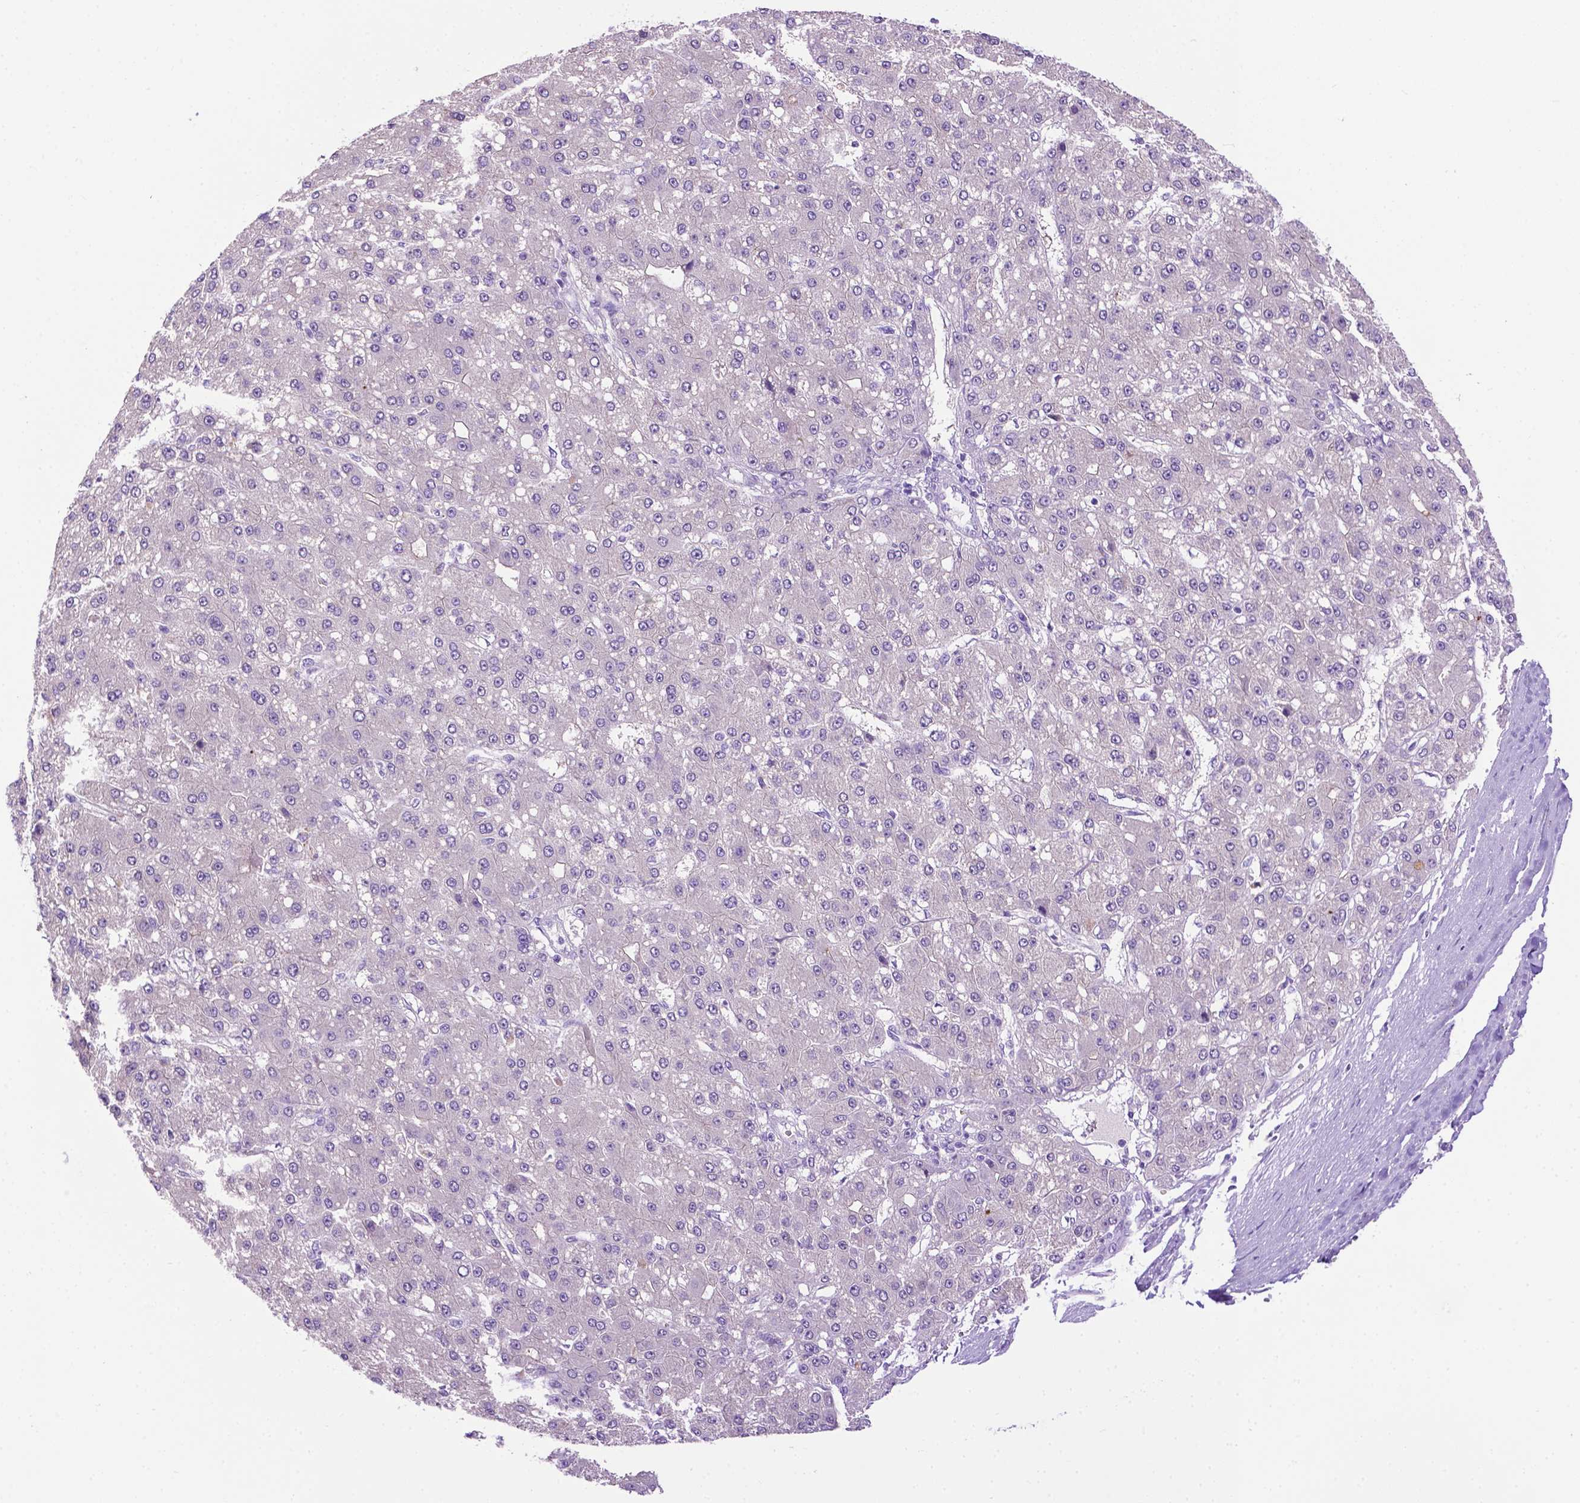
{"staining": {"intensity": "negative", "quantity": "none", "location": "none"}, "tissue": "liver cancer", "cell_type": "Tumor cells", "image_type": "cancer", "snomed": [{"axis": "morphology", "description": "Carcinoma, Hepatocellular, NOS"}, {"axis": "topography", "description": "Liver"}], "caption": "A high-resolution photomicrograph shows IHC staining of liver cancer (hepatocellular carcinoma), which shows no significant expression in tumor cells.", "gene": "MMP27", "patient": {"sex": "male", "age": 67}}